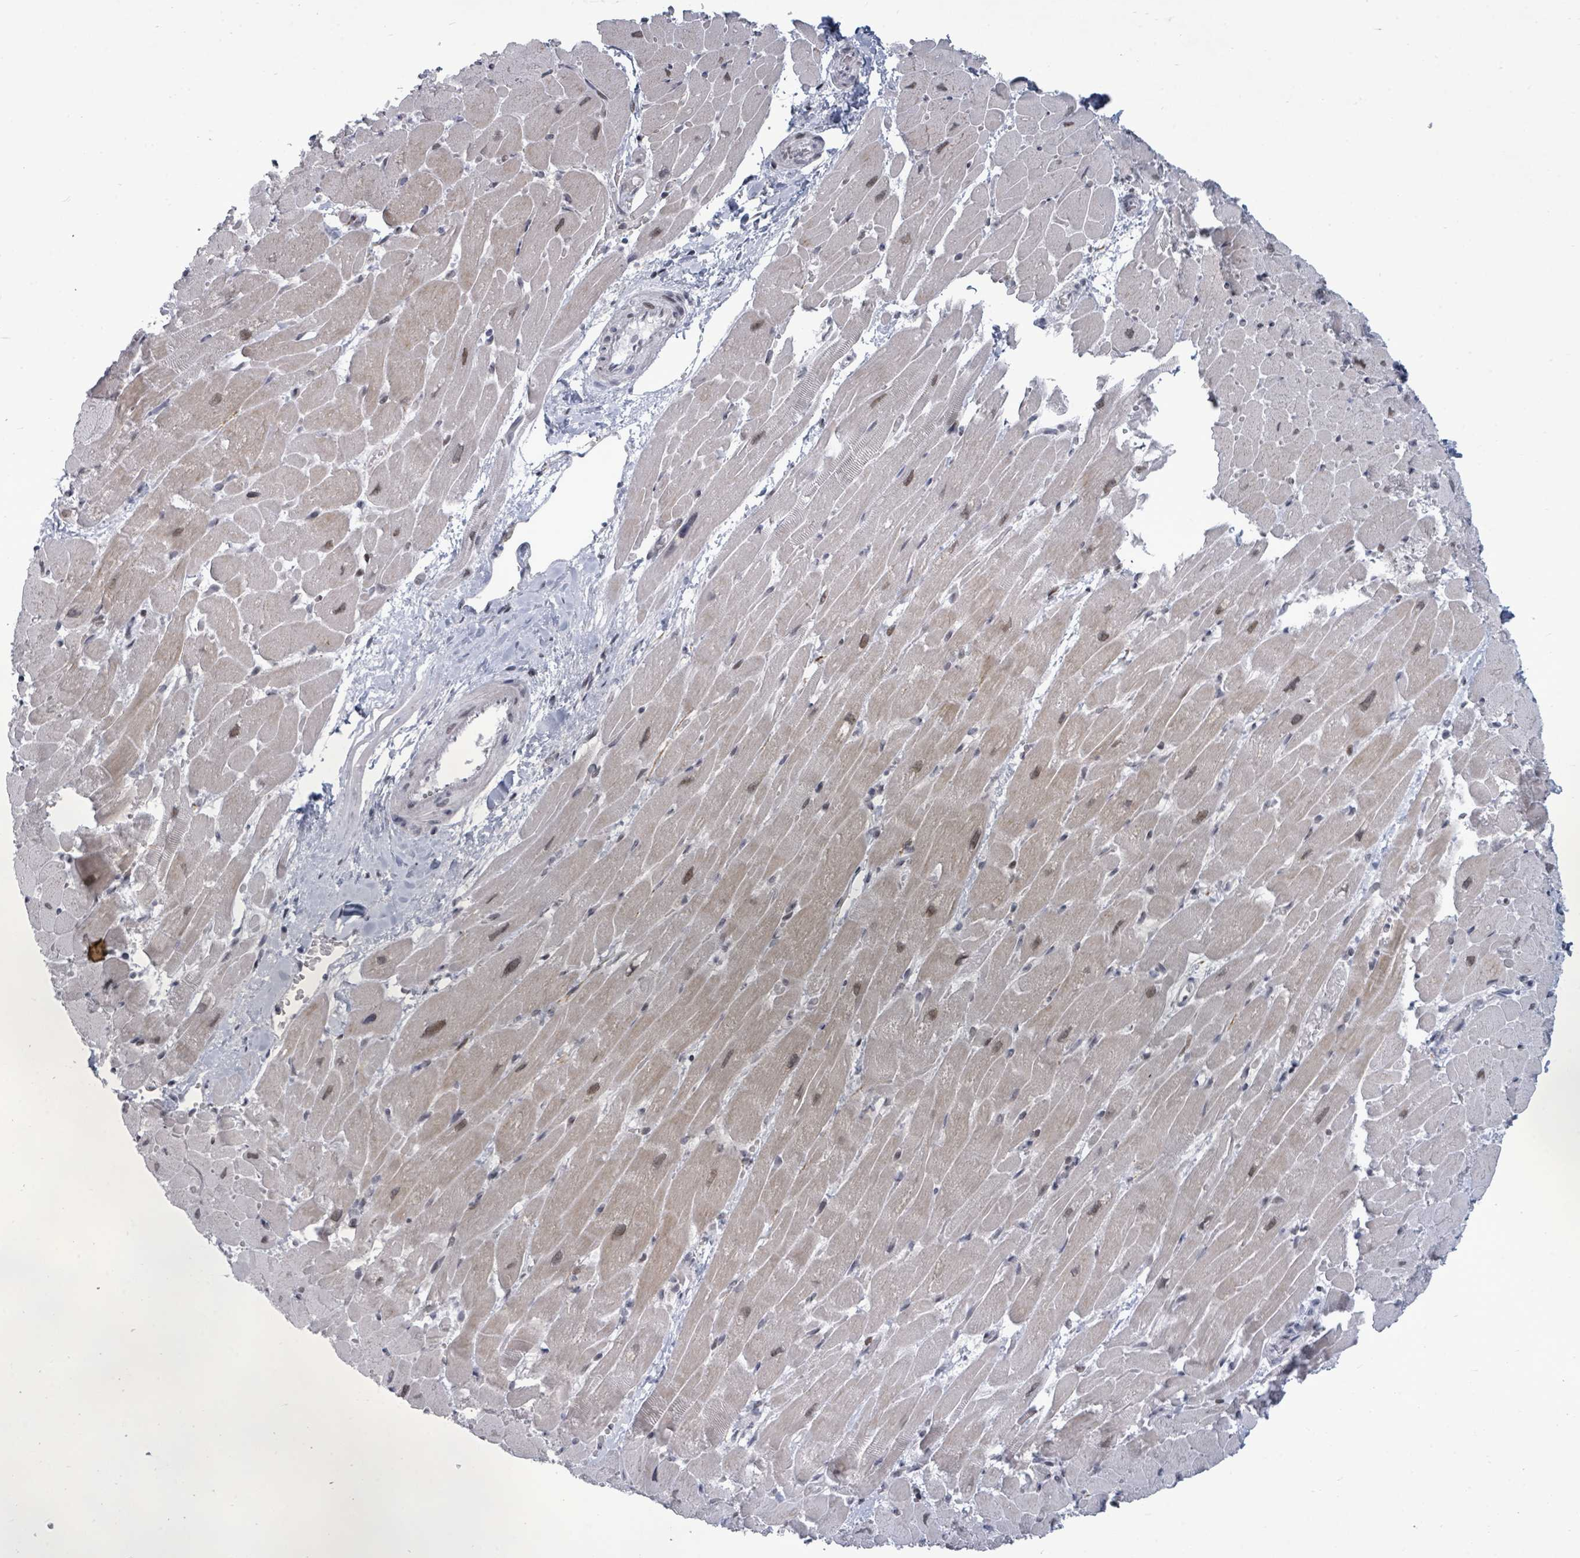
{"staining": {"intensity": "weak", "quantity": "25%-75%", "location": "cytoplasmic/membranous,nuclear"}, "tissue": "heart muscle", "cell_type": "Cardiomyocytes", "image_type": "normal", "snomed": [{"axis": "morphology", "description": "Normal tissue, NOS"}, {"axis": "topography", "description": "Heart"}], "caption": "Immunohistochemical staining of unremarkable heart muscle reveals weak cytoplasmic/membranous,nuclear protein expression in approximately 25%-75% of cardiomyocytes.", "gene": "BIVM", "patient": {"sex": "male", "age": 37}}